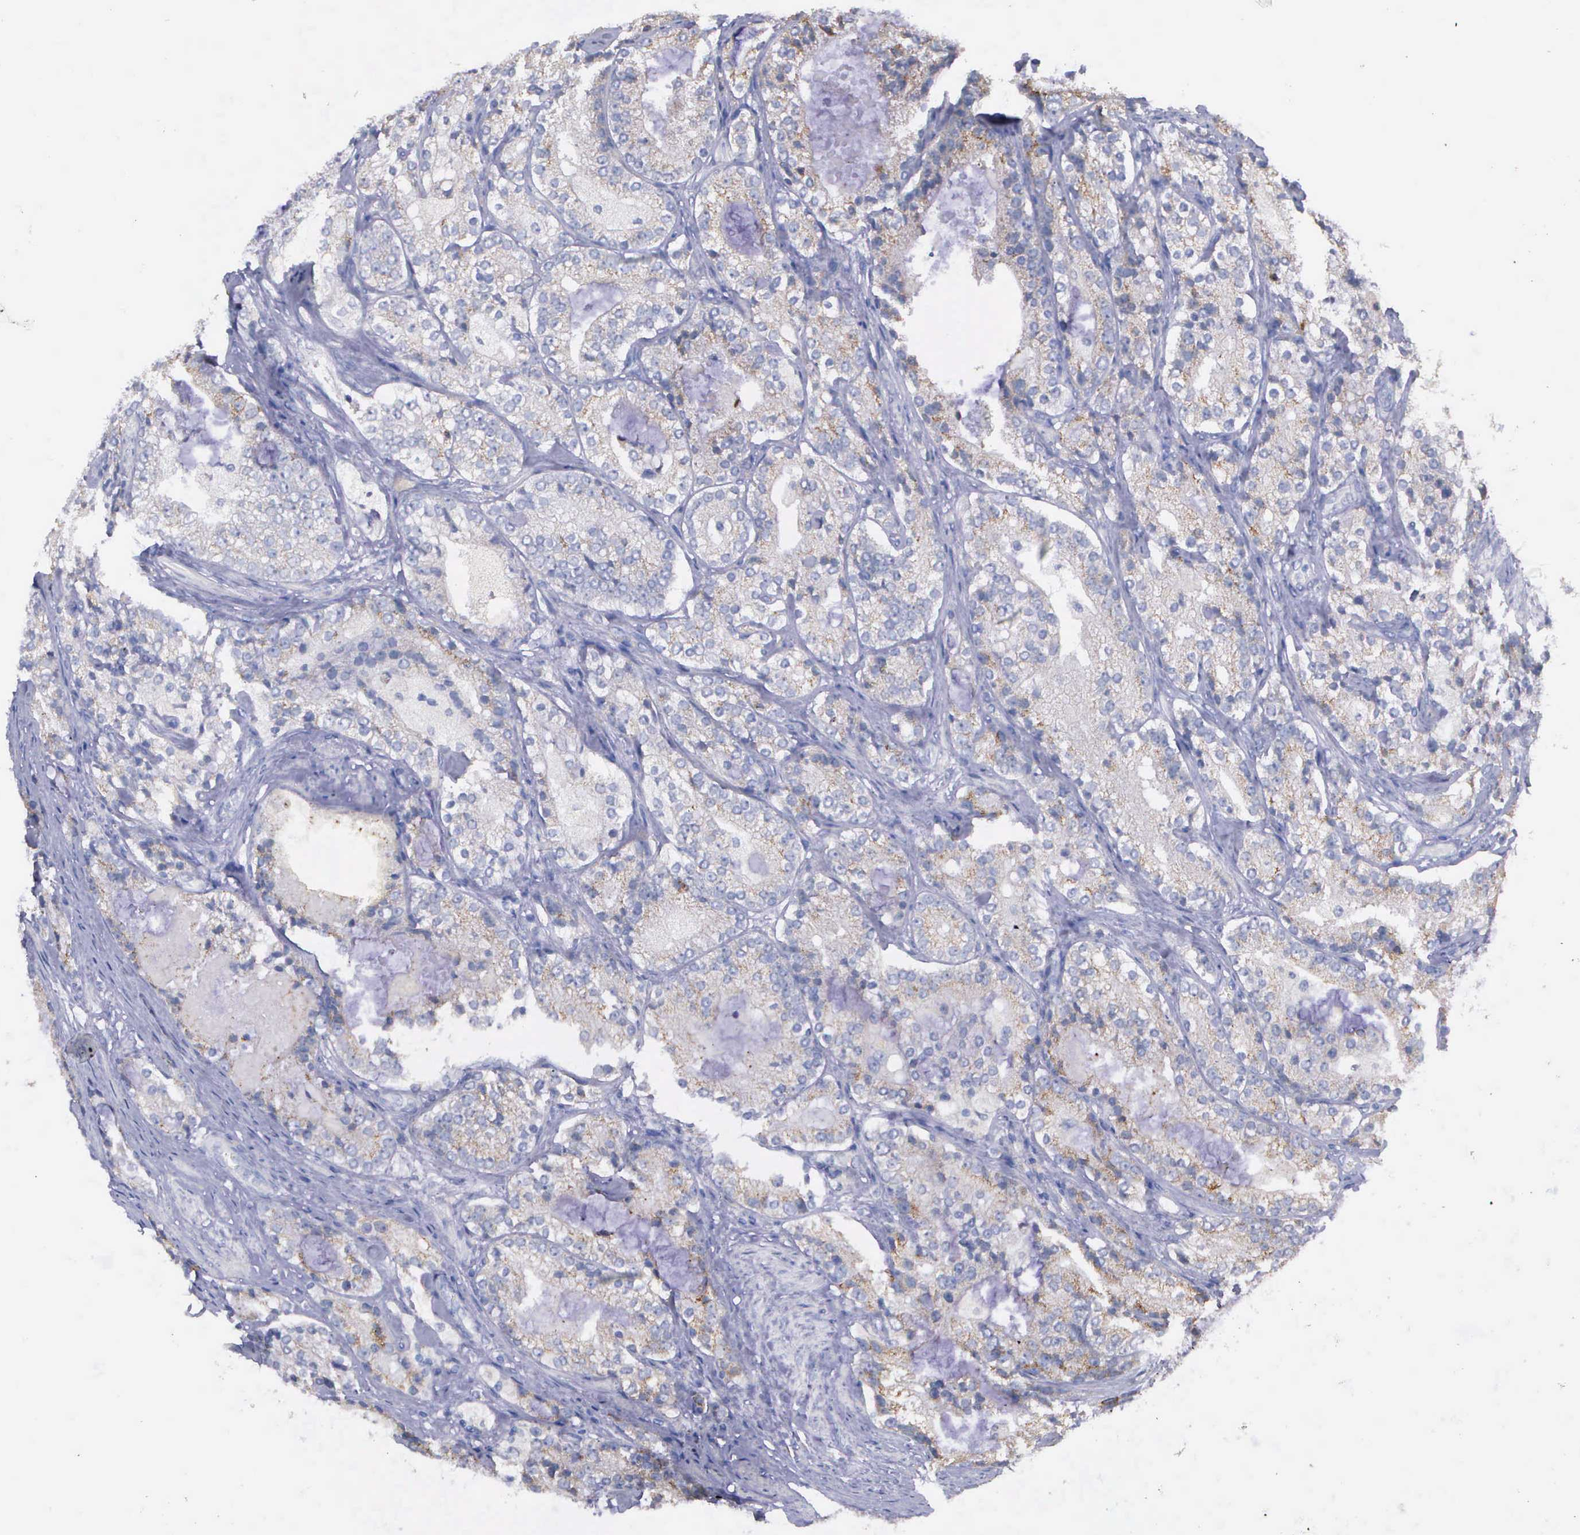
{"staining": {"intensity": "weak", "quantity": ">75%", "location": "cytoplasmic/membranous"}, "tissue": "prostate cancer", "cell_type": "Tumor cells", "image_type": "cancer", "snomed": [{"axis": "morphology", "description": "Adenocarcinoma, High grade"}, {"axis": "topography", "description": "Prostate"}], "caption": "Immunohistochemistry staining of prostate cancer, which displays low levels of weak cytoplasmic/membranous expression in about >75% of tumor cells indicating weak cytoplasmic/membranous protein positivity. The staining was performed using DAB (3,3'-diaminobenzidine) (brown) for protein detection and nuclei were counterstained in hematoxylin (blue).", "gene": "ZC3H12B", "patient": {"sex": "male", "age": 63}}